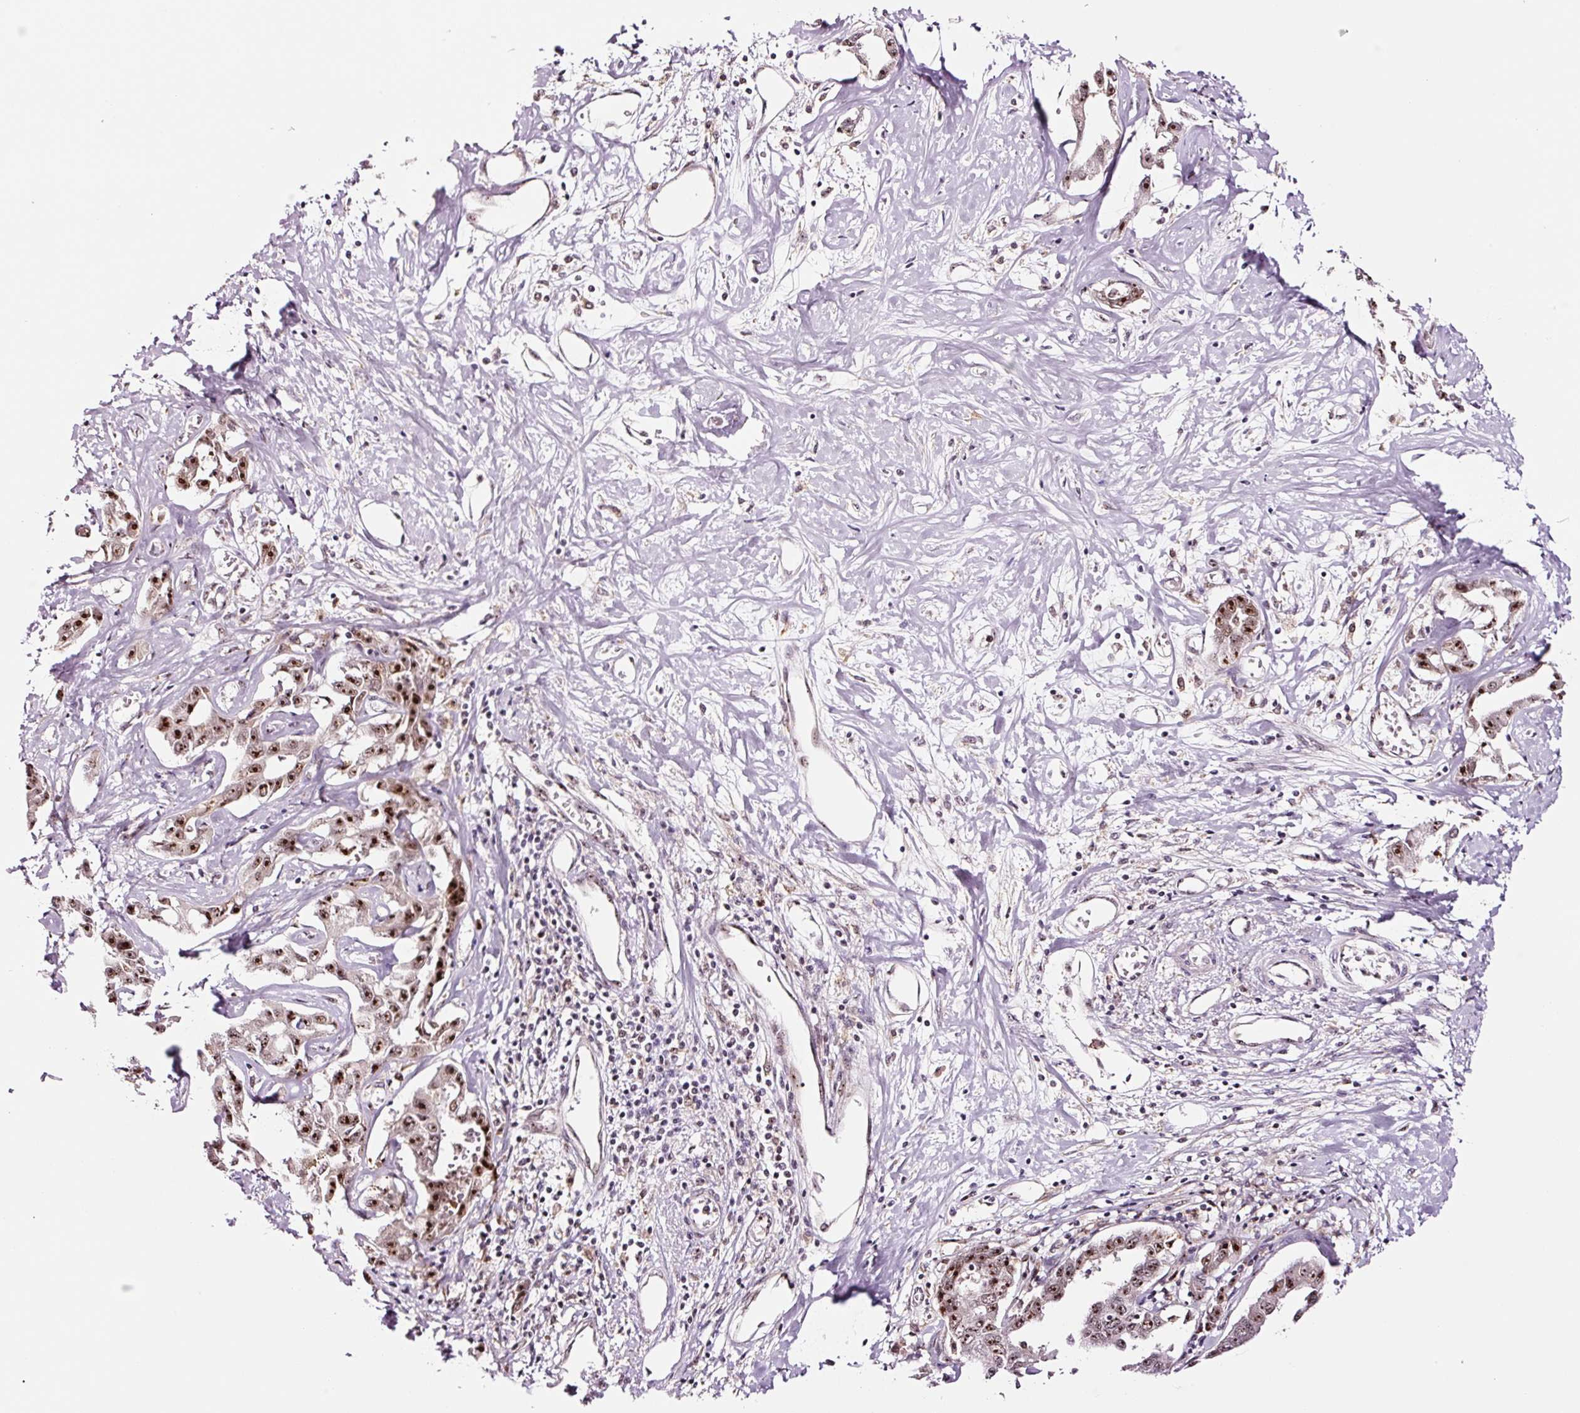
{"staining": {"intensity": "moderate", "quantity": ">75%", "location": "nuclear"}, "tissue": "liver cancer", "cell_type": "Tumor cells", "image_type": "cancer", "snomed": [{"axis": "morphology", "description": "Cholangiocarcinoma"}, {"axis": "topography", "description": "Liver"}], "caption": "This histopathology image demonstrates IHC staining of human cholangiocarcinoma (liver), with medium moderate nuclear positivity in approximately >75% of tumor cells.", "gene": "GNL3", "patient": {"sex": "male", "age": 59}}